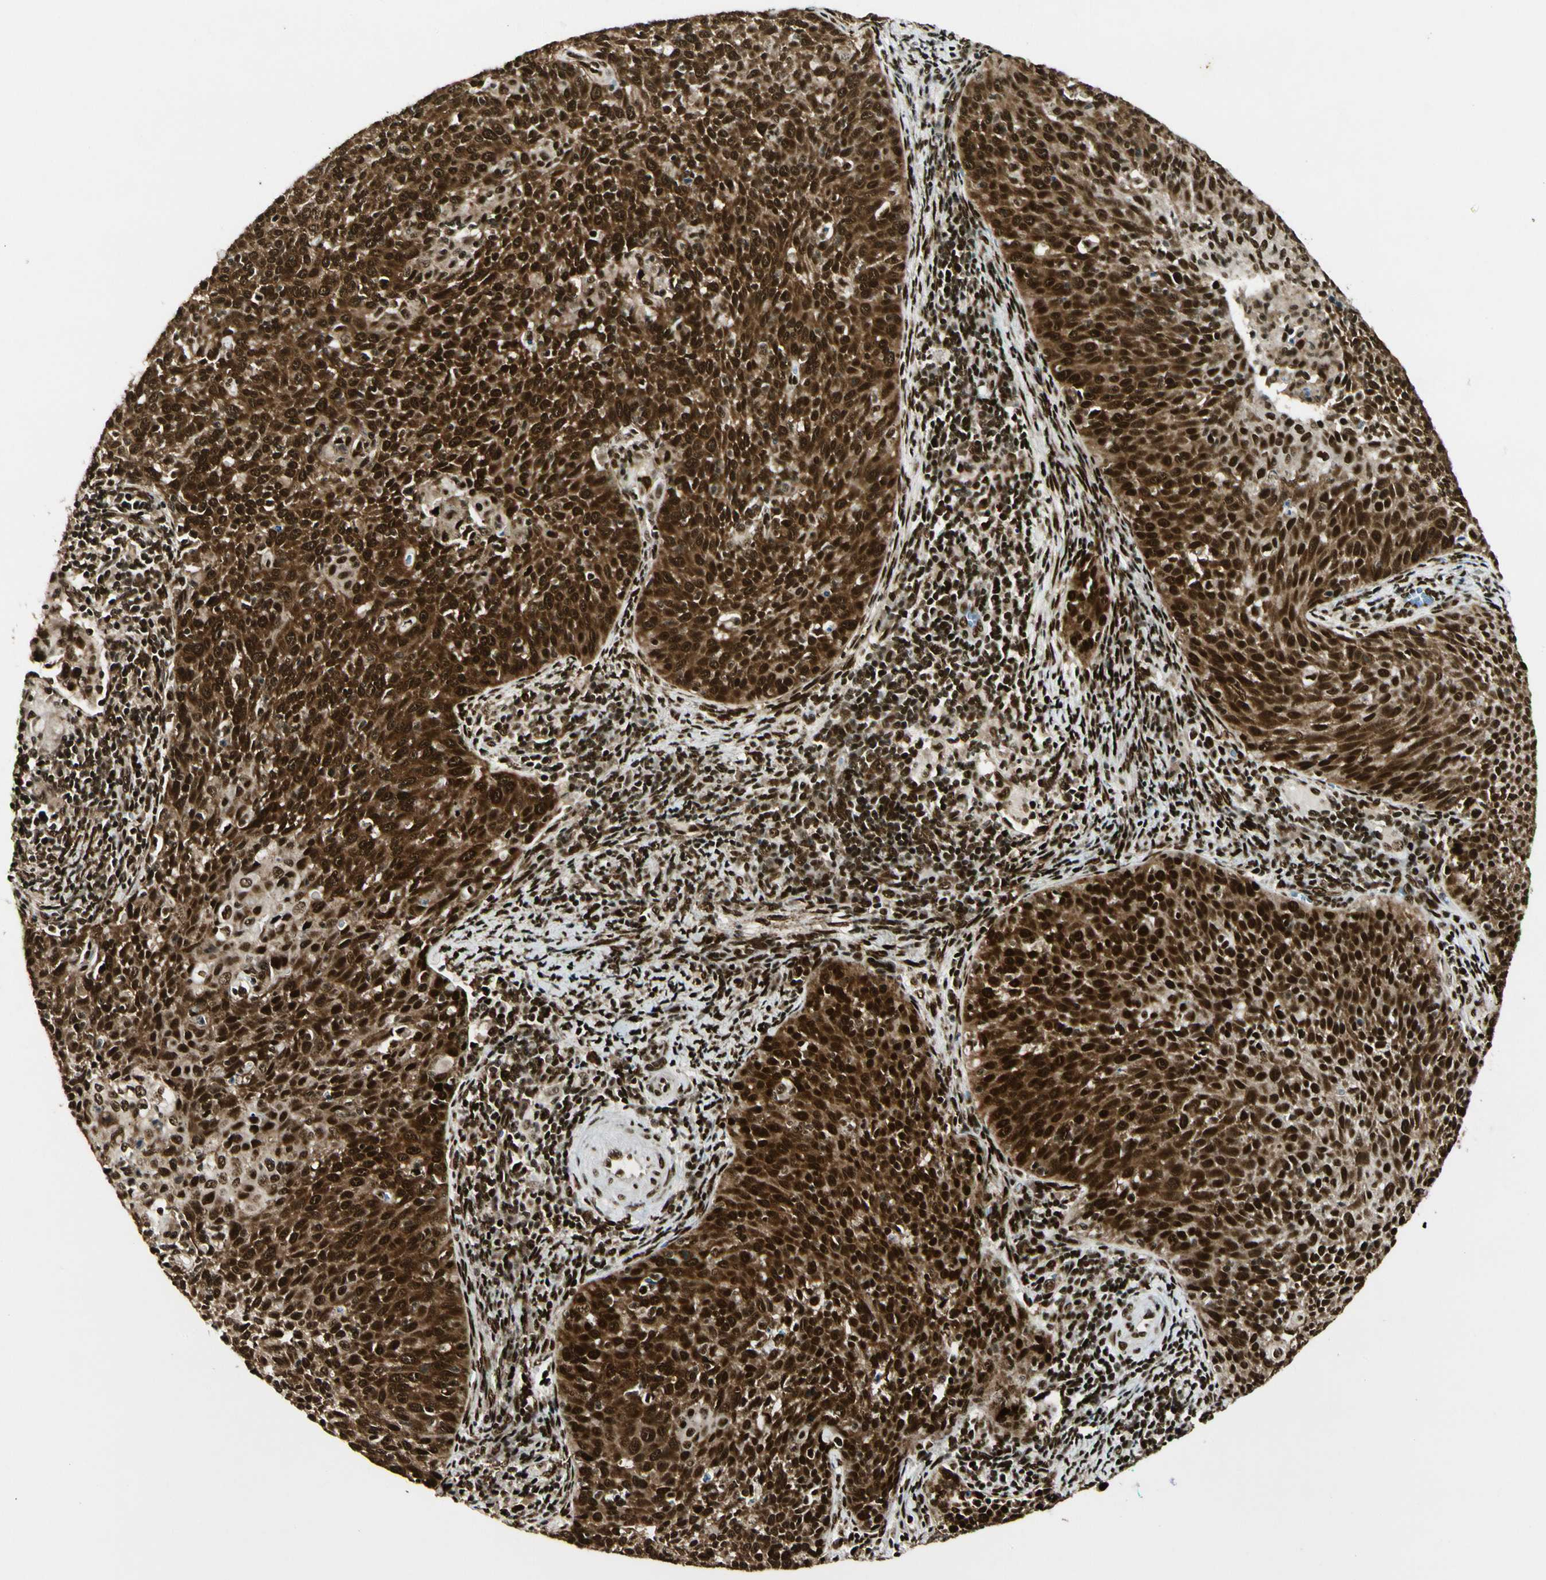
{"staining": {"intensity": "strong", "quantity": ">75%", "location": "cytoplasmic/membranous,nuclear"}, "tissue": "cervical cancer", "cell_type": "Tumor cells", "image_type": "cancer", "snomed": [{"axis": "morphology", "description": "Squamous cell carcinoma, NOS"}, {"axis": "topography", "description": "Cervix"}], "caption": "Brown immunohistochemical staining in squamous cell carcinoma (cervical) displays strong cytoplasmic/membranous and nuclear positivity in about >75% of tumor cells. The staining was performed using DAB (3,3'-diaminobenzidine), with brown indicating positive protein expression. Nuclei are stained blue with hematoxylin.", "gene": "FUS", "patient": {"sex": "female", "age": 38}}